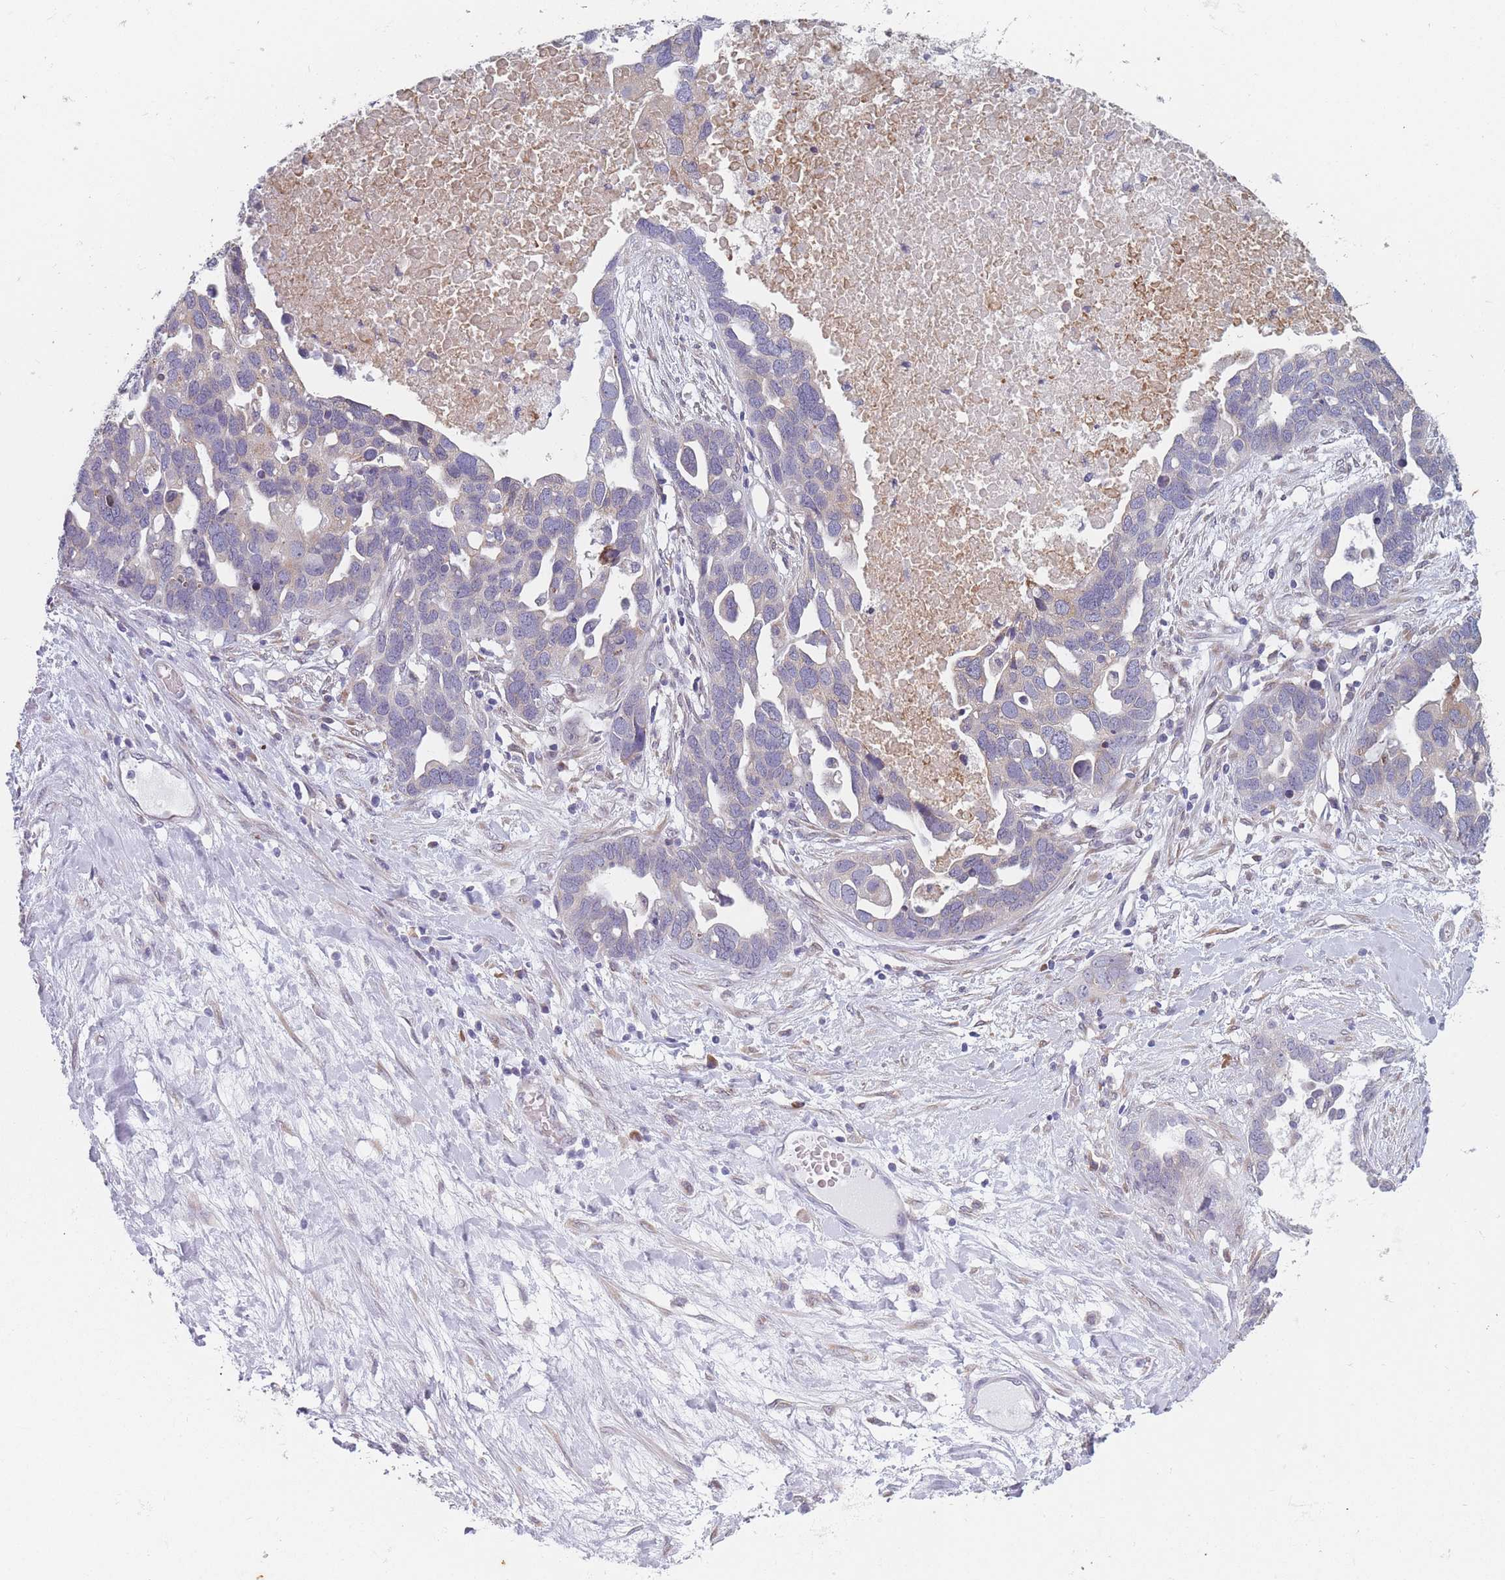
{"staining": {"intensity": "weak", "quantity": "<25%", "location": "cytoplasmic/membranous"}, "tissue": "ovarian cancer", "cell_type": "Tumor cells", "image_type": "cancer", "snomed": [{"axis": "morphology", "description": "Cystadenocarcinoma, serous, NOS"}, {"axis": "topography", "description": "Ovary"}], "caption": "Immunohistochemistry image of ovarian cancer stained for a protein (brown), which shows no expression in tumor cells. (DAB immunohistochemistry (IHC) visualized using brightfield microscopy, high magnification).", "gene": "TMED10", "patient": {"sex": "female", "age": 54}}